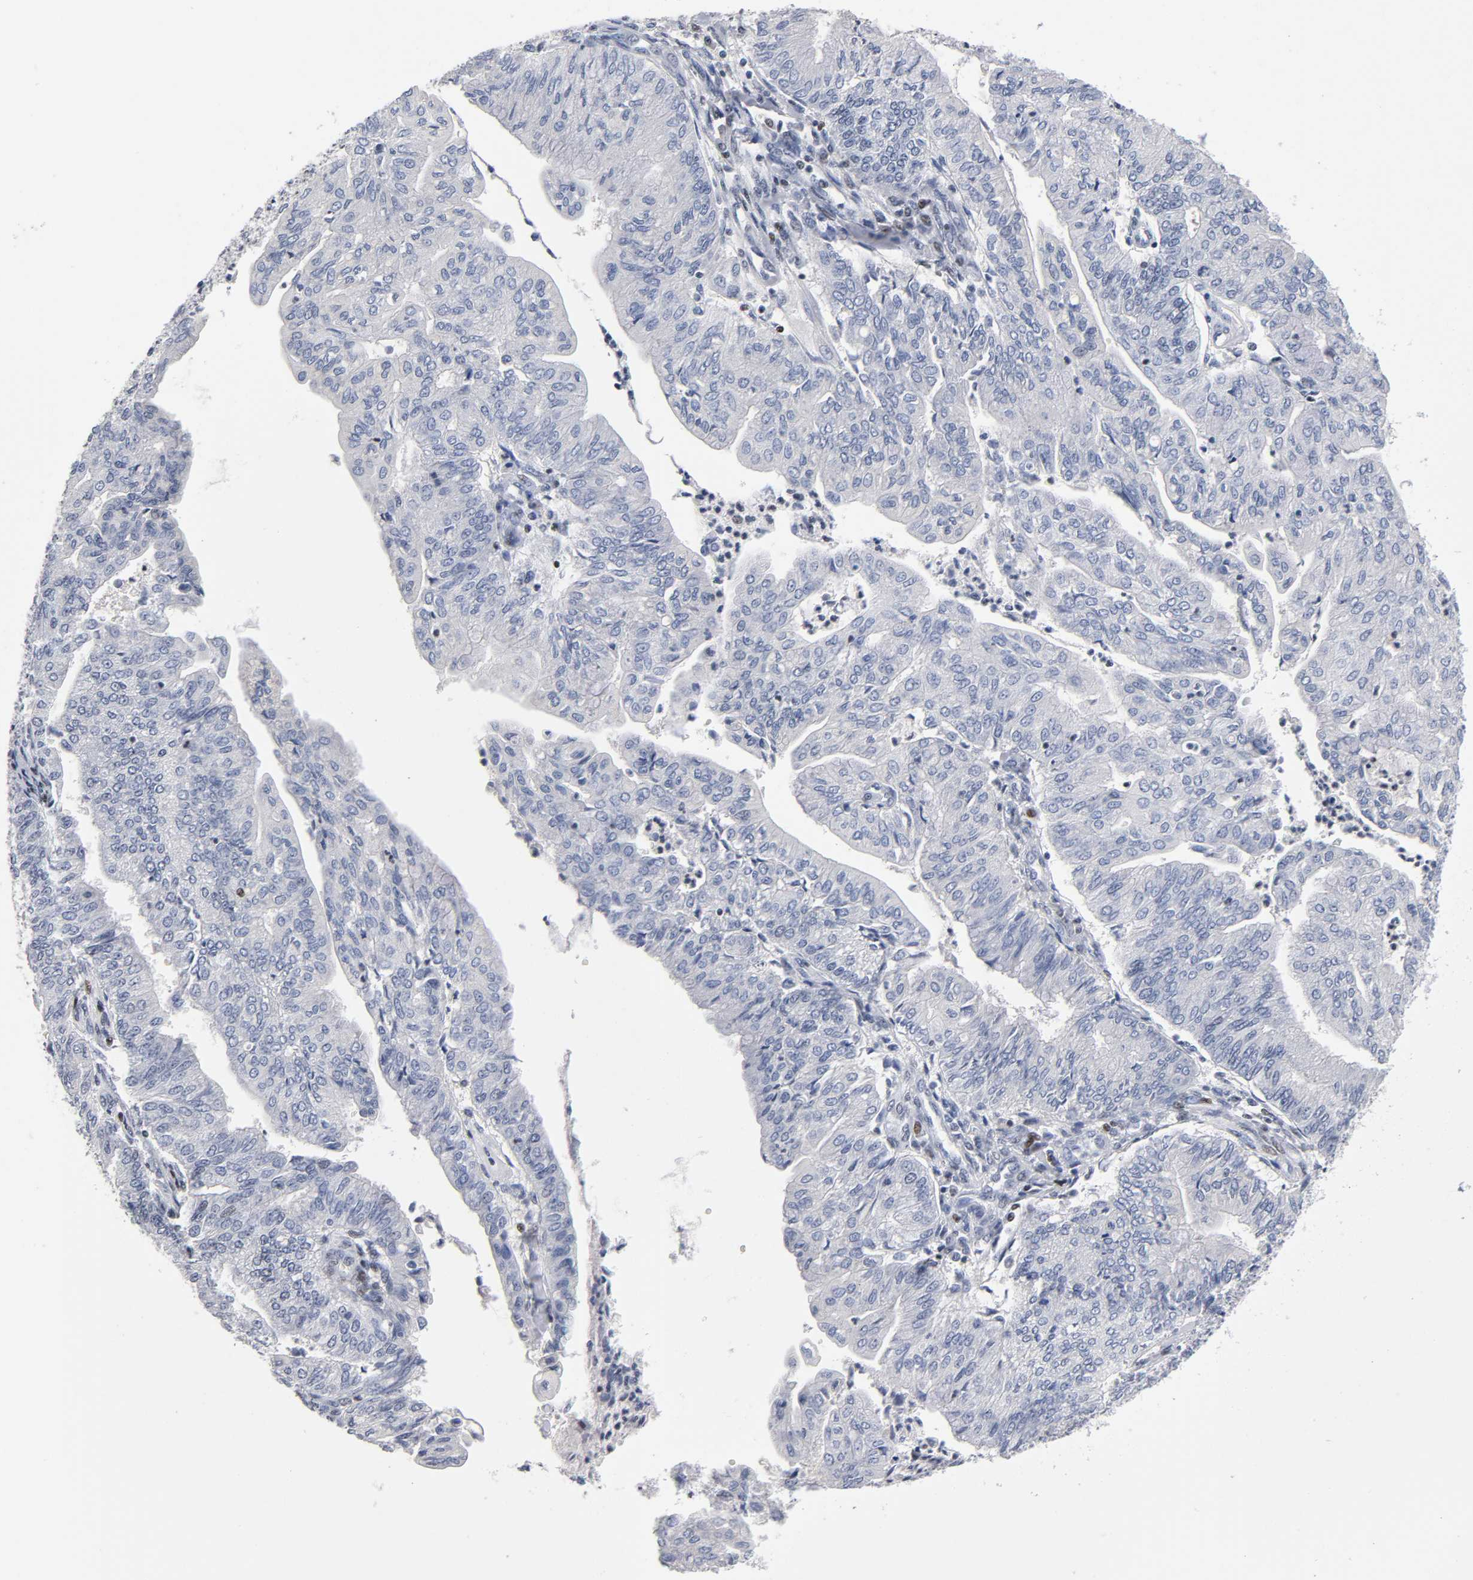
{"staining": {"intensity": "negative", "quantity": "none", "location": "none"}, "tissue": "endometrial cancer", "cell_type": "Tumor cells", "image_type": "cancer", "snomed": [{"axis": "morphology", "description": "Adenocarcinoma, NOS"}, {"axis": "topography", "description": "Endometrium"}], "caption": "There is no significant expression in tumor cells of adenocarcinoma (endometrial).", "gene": "SP3", "patient": {"sex": "female", "age": 59}}